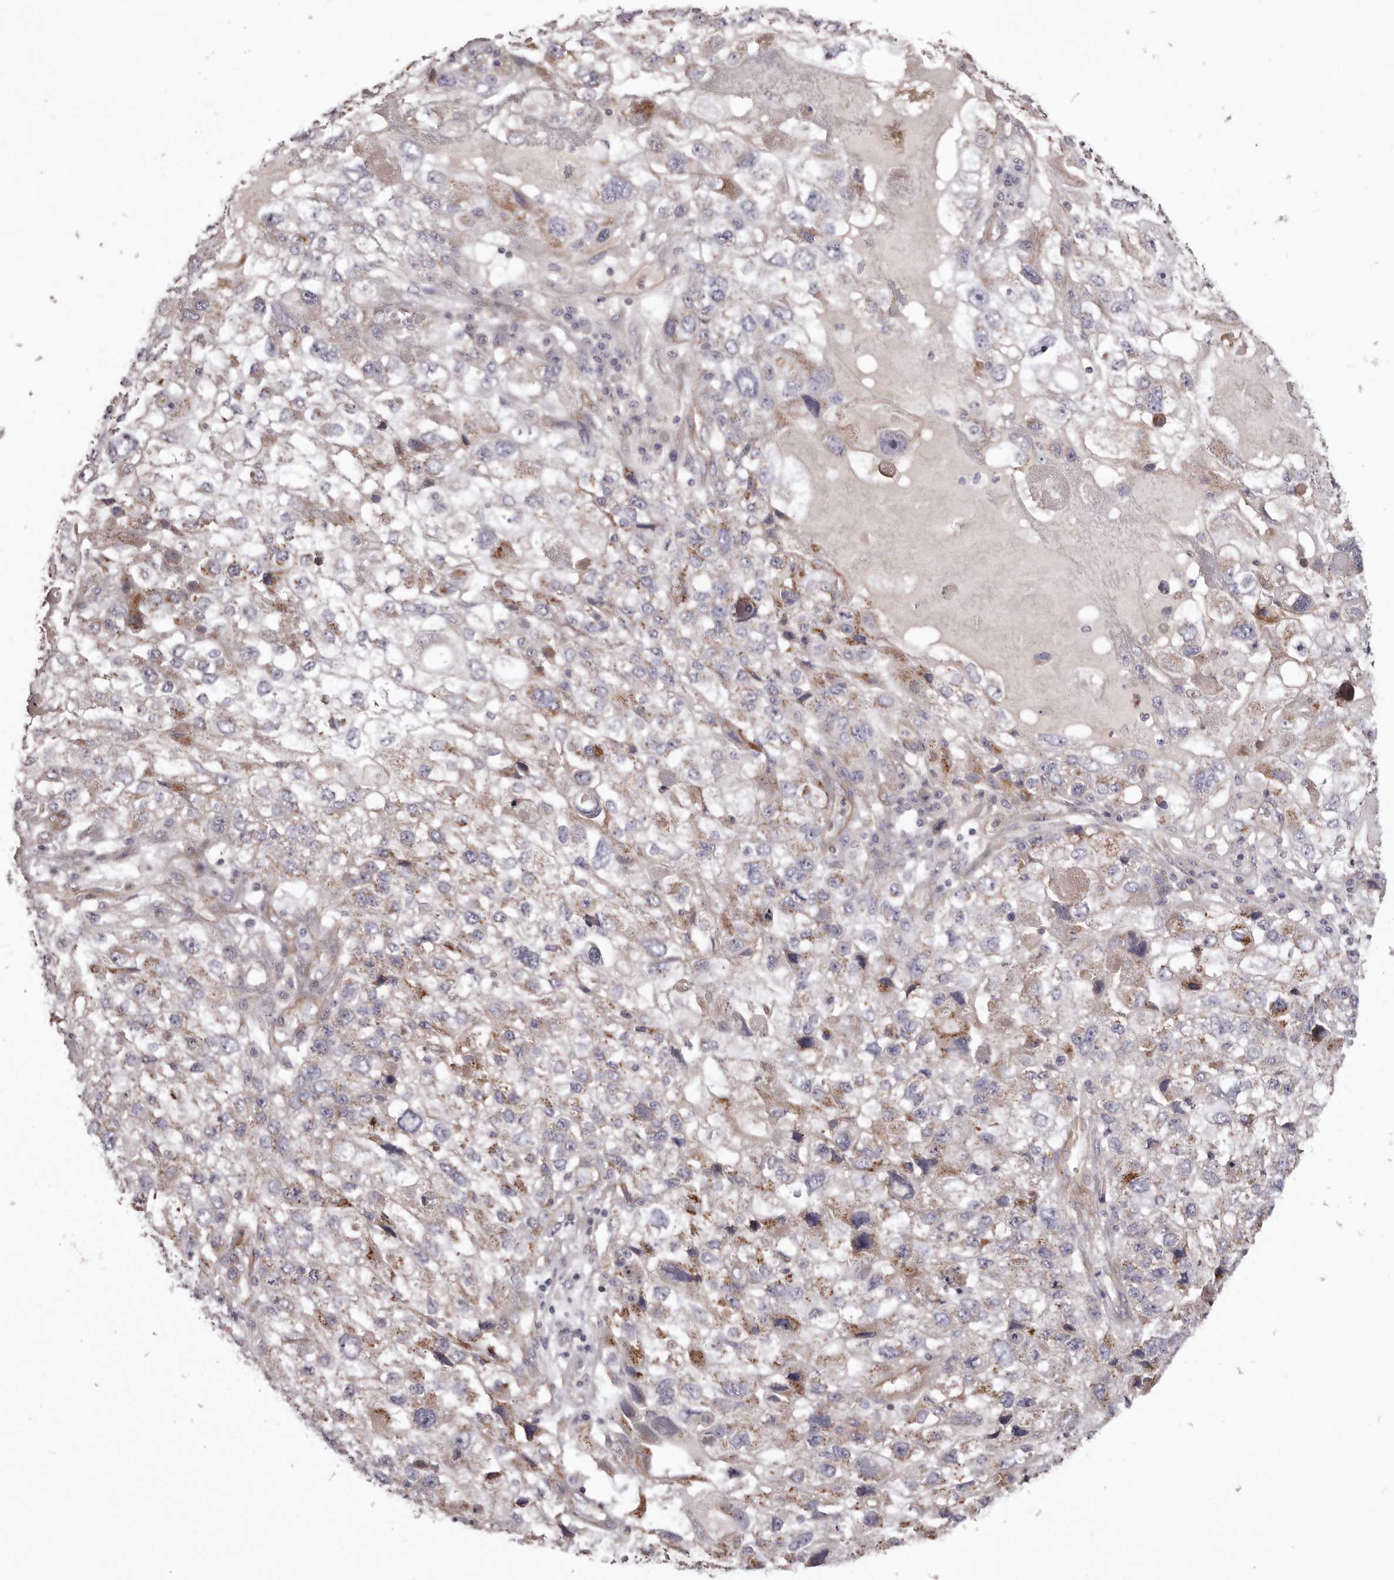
{"staining": {"intensity": "moderate", "quantity": "<25%", "location": "cytoplasmic/membranous"}, "tissue": "endometrial cancer", "cell_type": "Tumor cells", "image_type": "cancer", "snomed": [{"axis": "morphology", "description": "Adenocarcinoma, NOS"}, {"axis": "topography", "description": "Endometrium"}], "caption": "Immunohistochemistry (IHC) histopathology image of neoplastic tissue: human endometrial cancer stained using immunohistochemistry reveals low levels of moderate protein expression localized specifically in the cytoplasmic/membranous of tumor cells, appearing as a cytoplasmic/membranous brown color.", "gene": "DMRT2", "patient": {"sex": "female", "age": 49}}